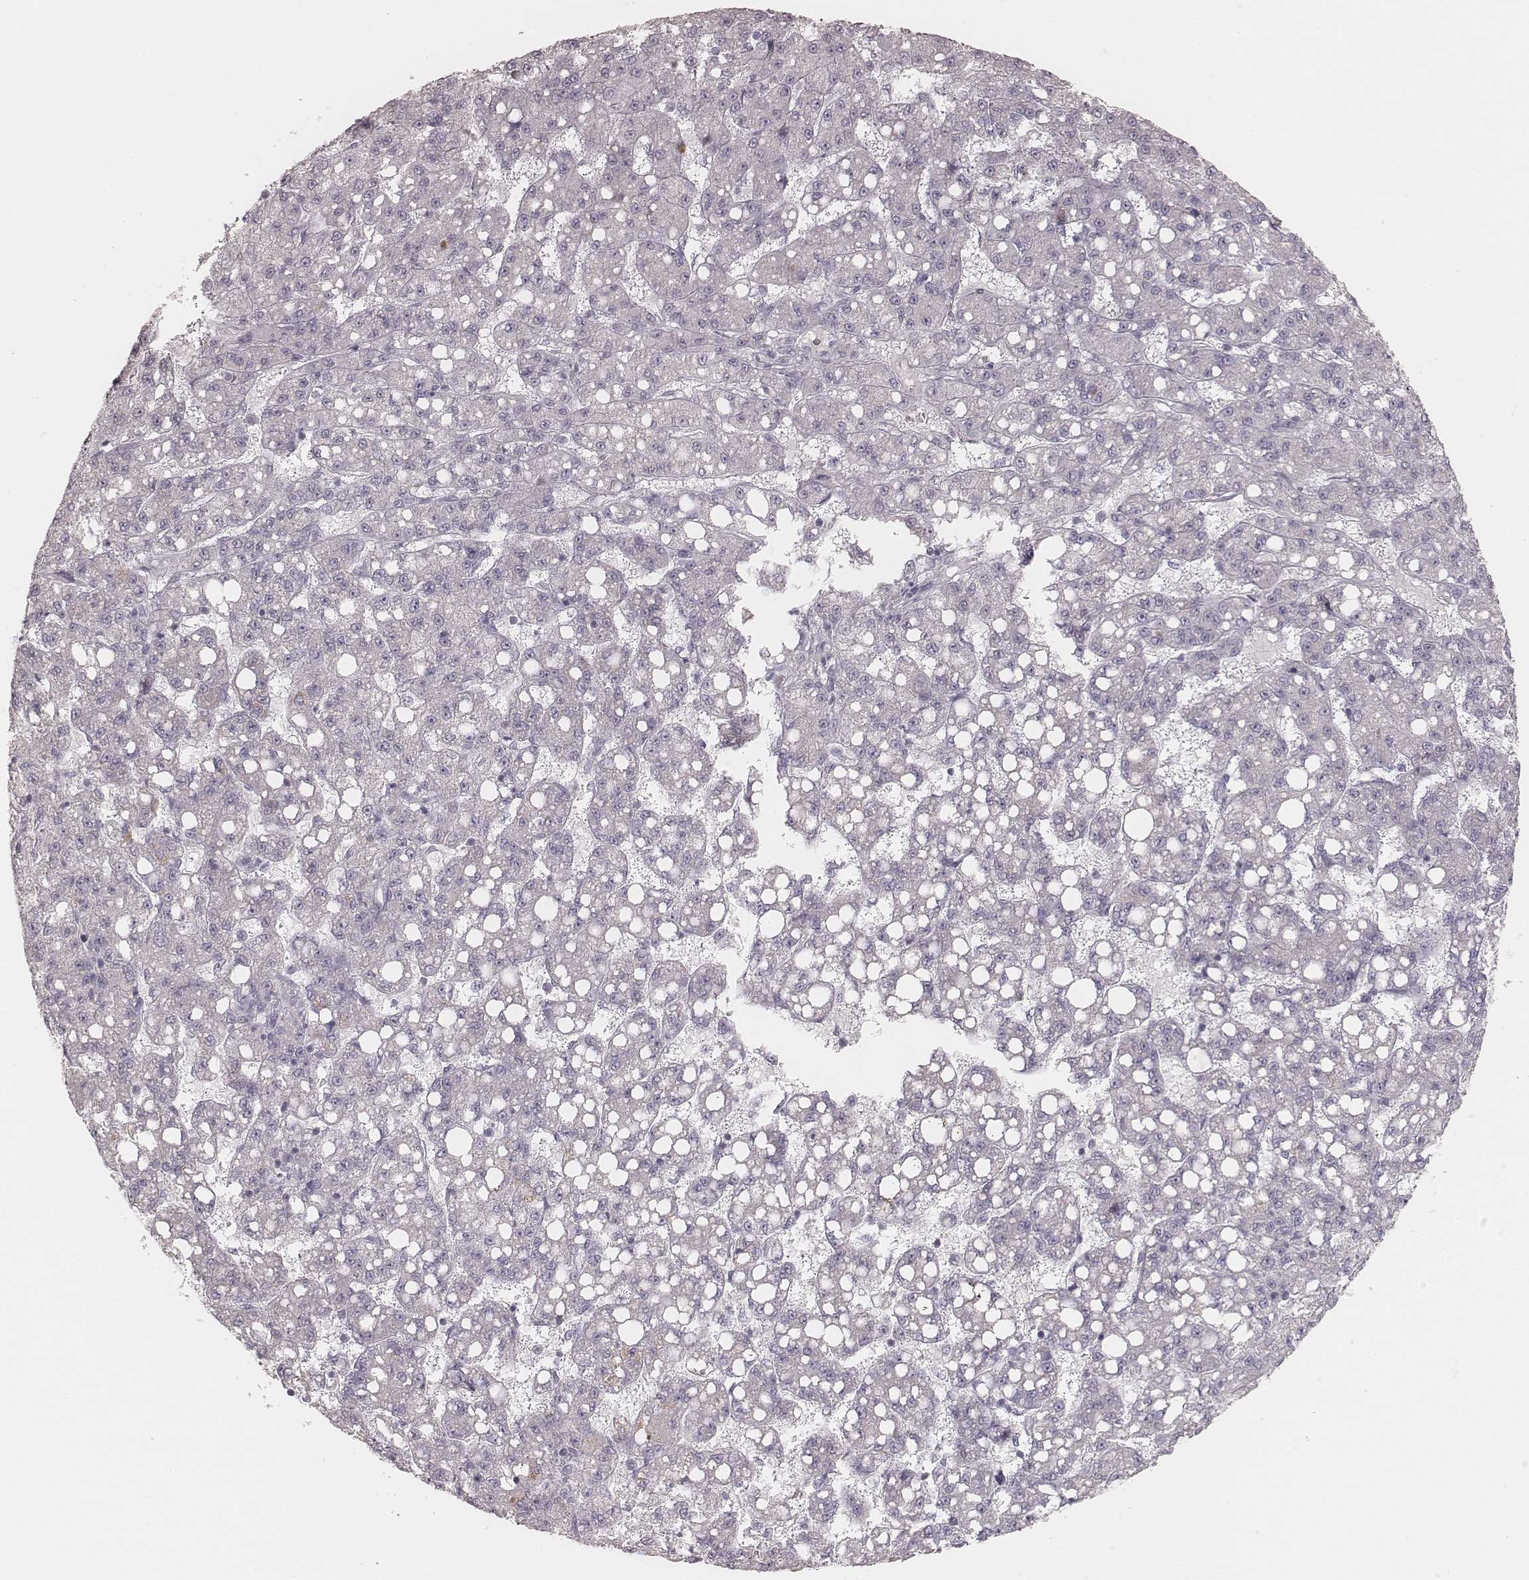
{"staining": {"intensity": "negative", "quantity": "none", "location": "none"}, "tissue": "liver cancer", "cell_type": "Tumor cells", "image_type": "cancer", "snomed": [{"axis": "morphology", "description": "Carcinoma, Hepatocellular, NOS"}, {"axis": "topography", "description": "Liver"}], "caption": "This is an immunohistochemistry micrograph of liver hepatocellular carcinoma. There is no expression in tumor cells.", "gene": "KIF5C", "patient": {"sex": "female", "age": 65}}